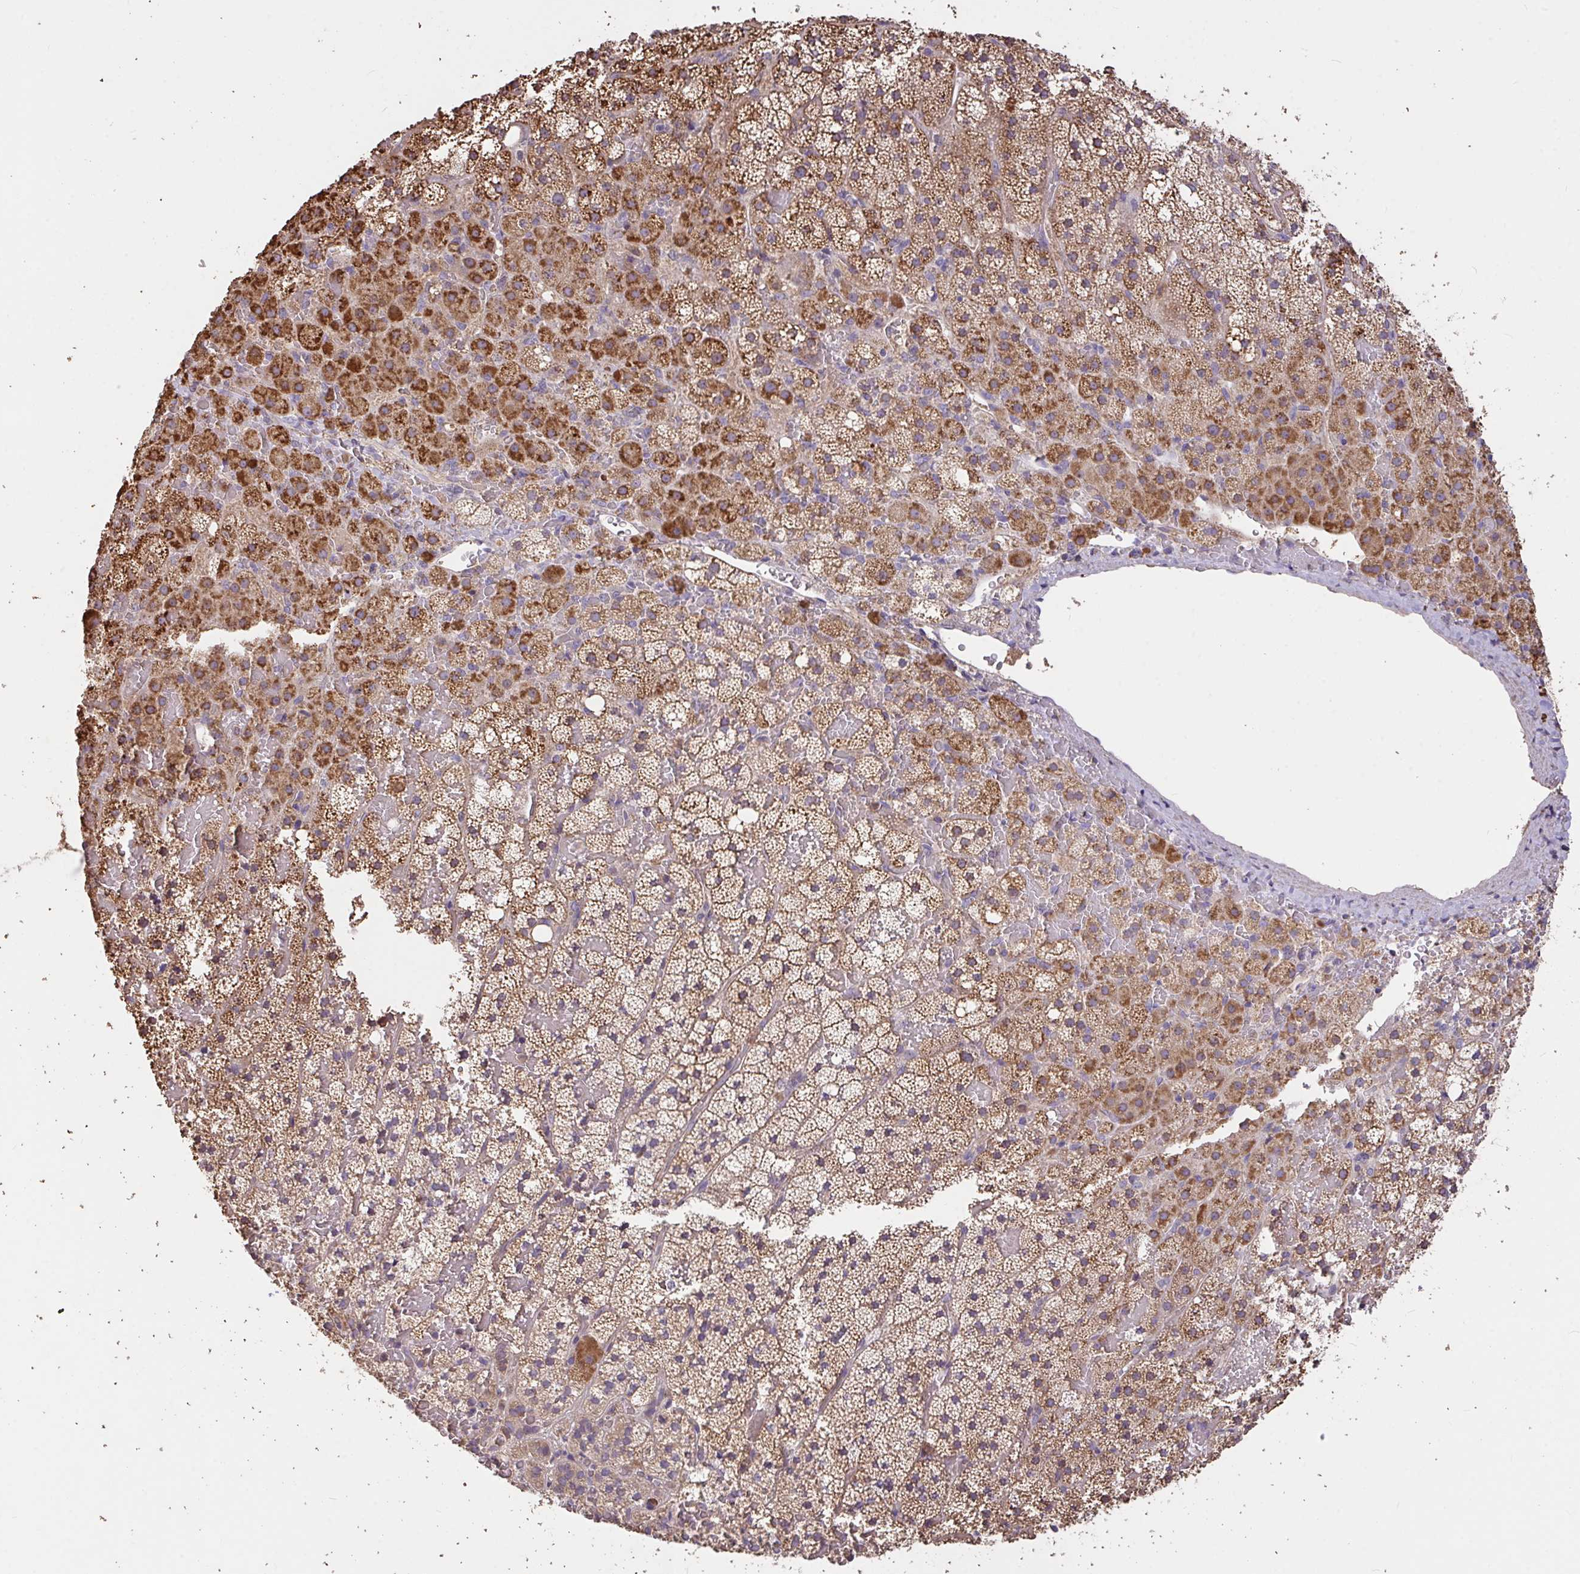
{"staining": {"intensity": "moderate", "quantity": "25%-75%", "location": "cytoplasmic/membranous"}, "tissue": "adrenal gland", "cell_type": "Glandular cells", "image_type": "normal", "snomed": [{"axis": "morphology", "description": "Normal tissue, NOS"}, {"axis": "topography", "description": "Adrenal gland"}], "caption": "IHC of unremarkable human adrenal gland displays medium levels of moderate cytoplasmic/membranous positivity in approximately 25%-75% of glandular cells. (brown staining indicates protein expression, while blue staining denotes nuclei).", "gene": "FCER1A", "patient": {"sex": "male", "age": 53}}